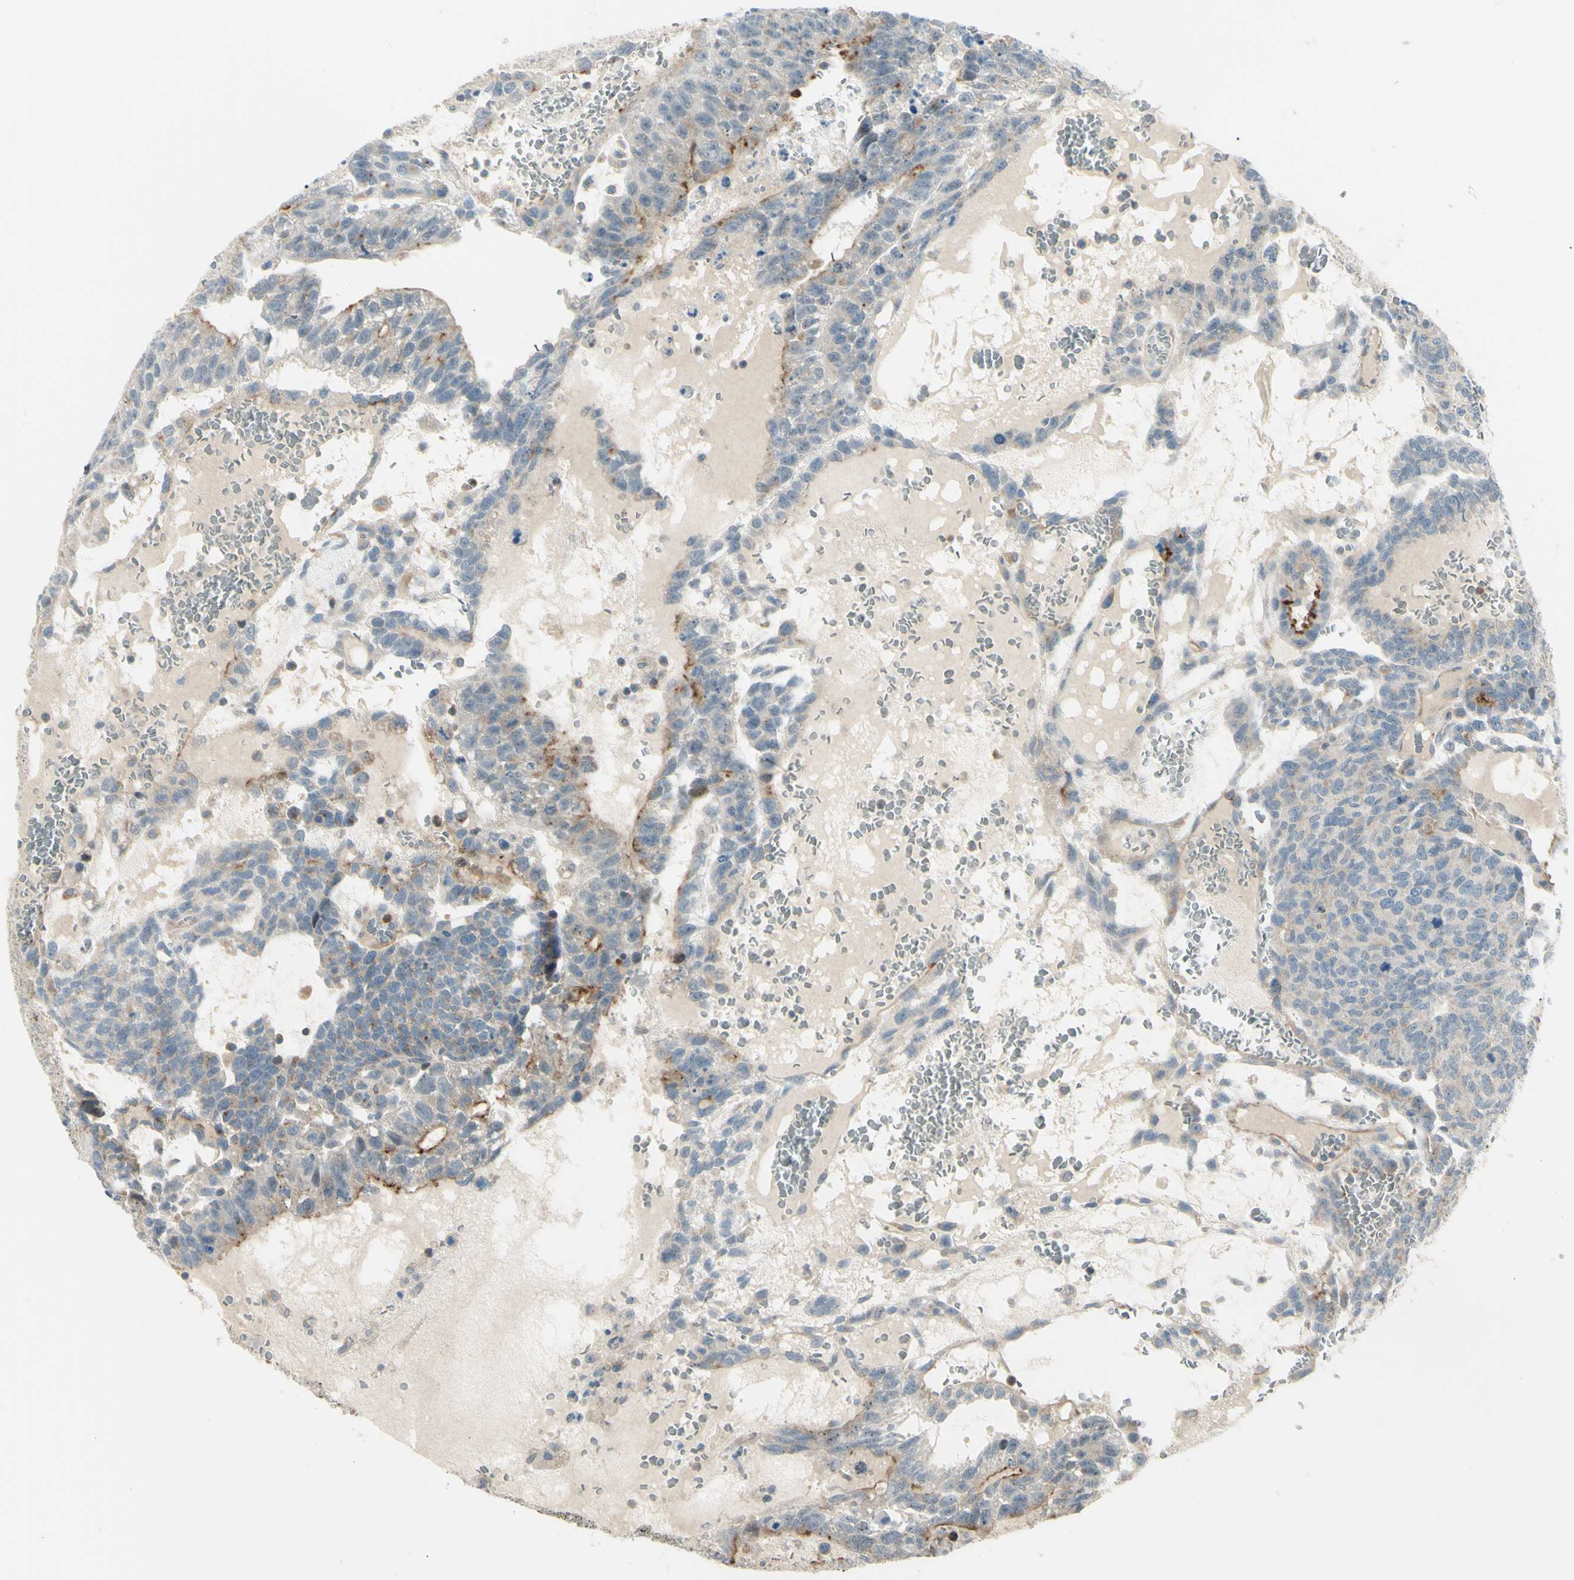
{"staining": {"intensity": "moderate", "quantity": "<25%", "location": "cytoplasmic/membranous"}, "tissue": "testis cancer", "cell_type": "Tumor cells", "image_type": "cancer", "snomed": [{"axis": "morphology", "description": "Seminoma, NOS"}, {"axis": "morphology", "description": "Carcinoma, Embryonal, NOS"}, {"axis": "topography", "description": "Testis"}], "caption": "Moderate cytoplasmic/membranous expression for a protein is appreciated in about <25% of tumor cells of testis cancer (seminoma) using immunohistochemistry (IHC).", "gene": "LMTK2", "patient": {"sex": "male", "age": 52}}